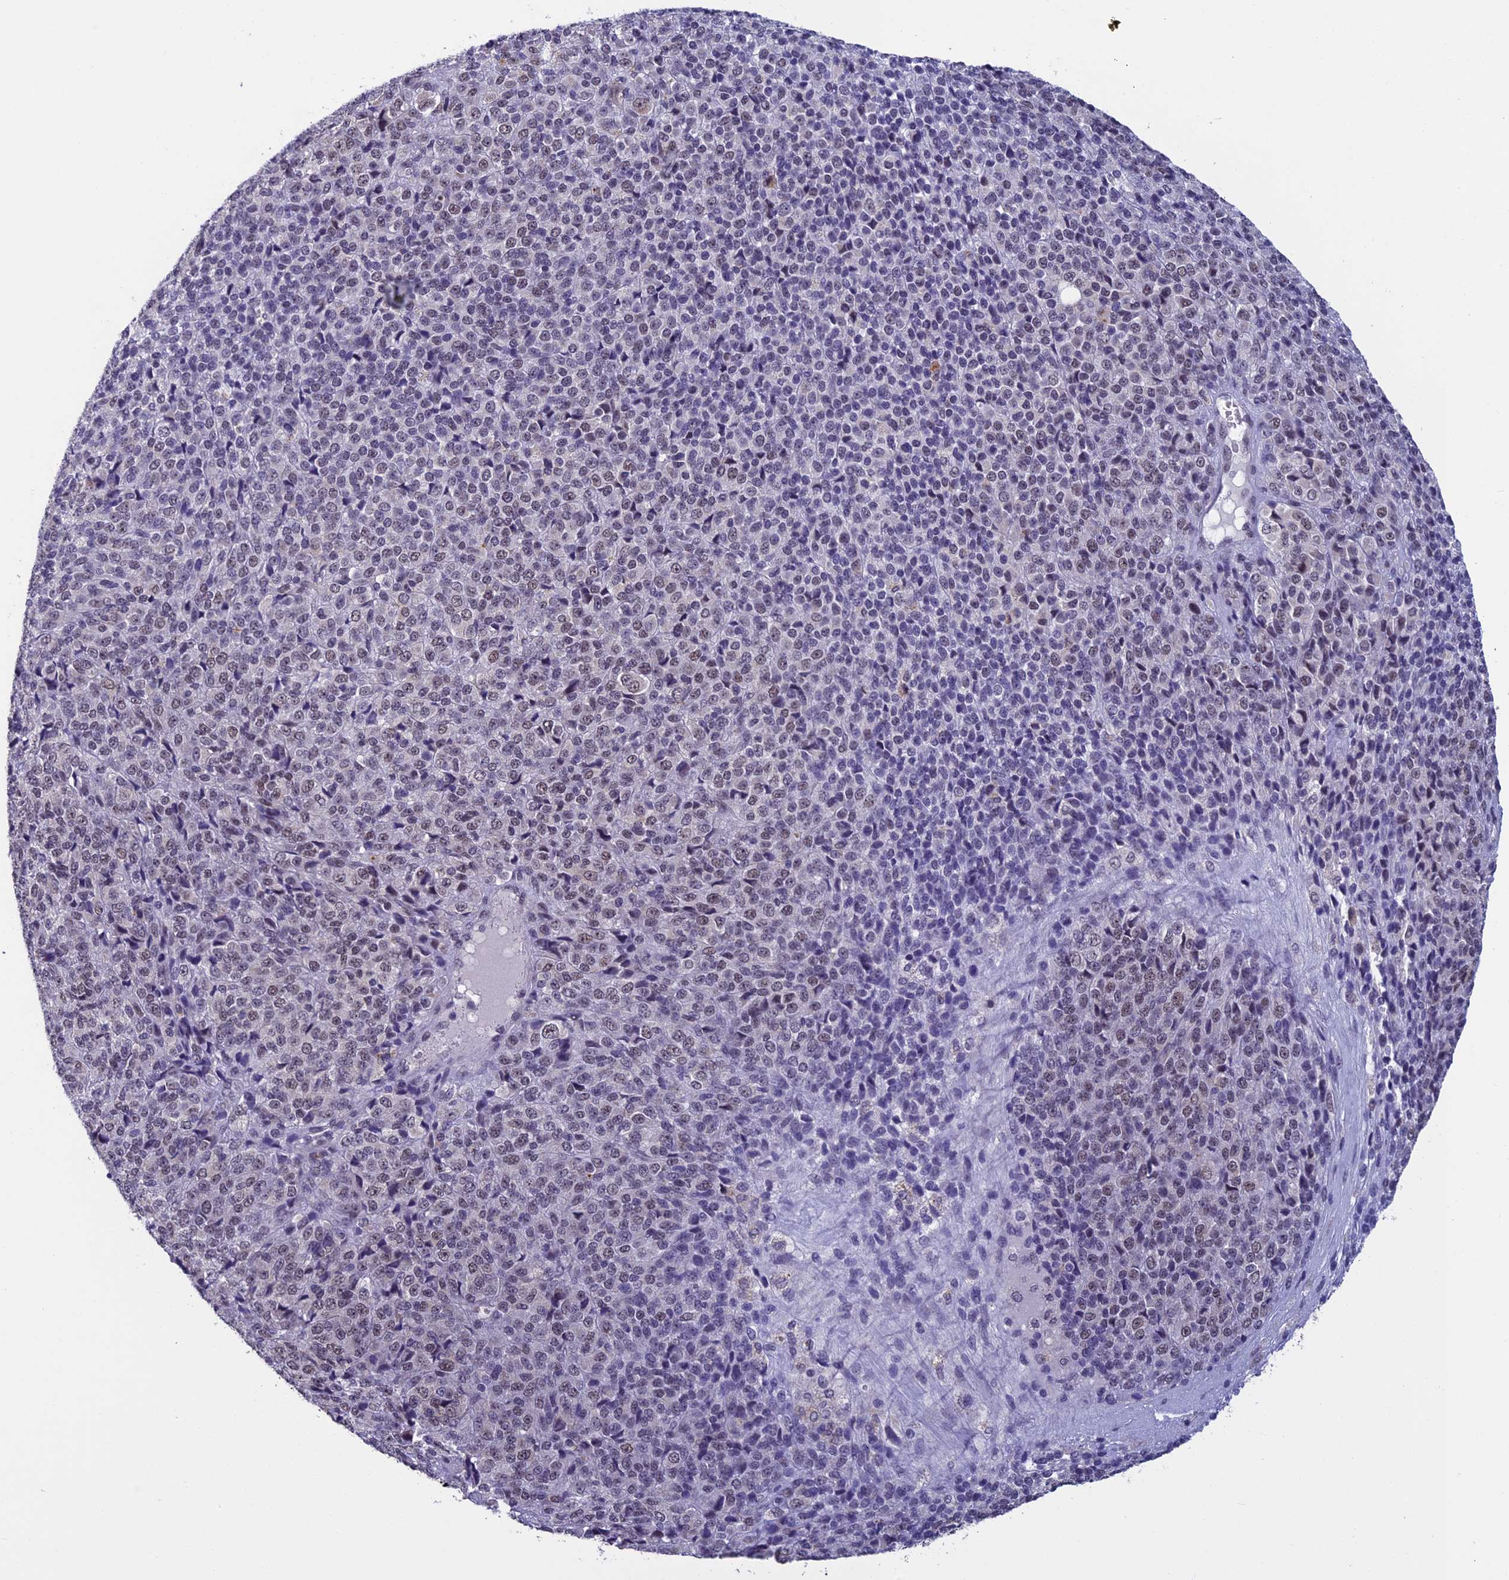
{"staining": {"intensity": "weak", "quantity": "25%-75%", "location": "nuclear"}, "tissue": "melanoma", "cell_type": "Tumor cells", "image_type": "cancer", "snomed": [{"axis": "morphology", "description": "Malignant melanoma, Metastatic site"}, {"axis": "topography", "description": "Brain"}], "caption": "Weak nuclear positivity for a protein is seen in approximately 25%-75% of tumor cells of melanoma using immunohistochemistry (IHC).", "gene": "RNF40", "patient": {"sex": "female", "age": 56}}